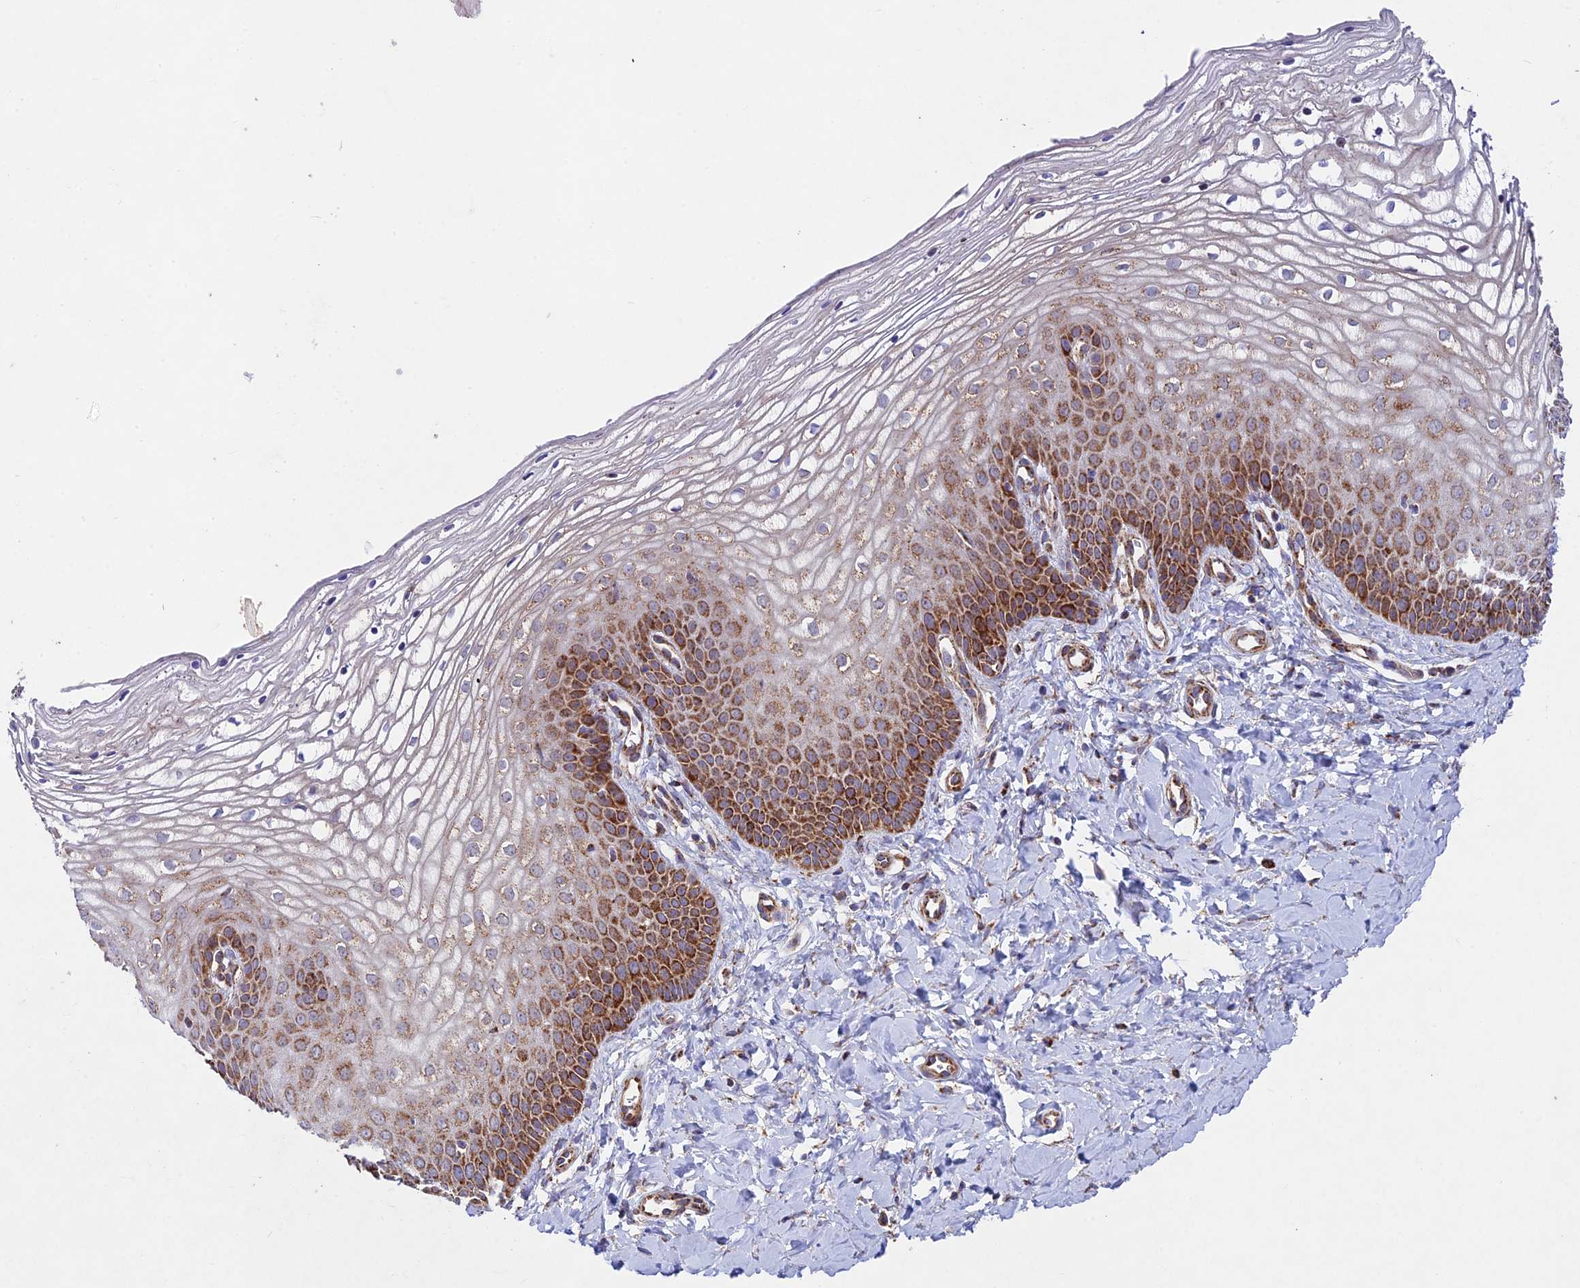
{"staining": {"intensity": "strong", "quantity": "25%-75%", "location": "cytoplasmic/membranous"}, "tissue": "vagina", "cell_type": "Squamous epithelial cells", "image_type": "normal", "snomed": [{"axis": "morphology", "description": "Normal tissue, NOS"}, {"axis": "topography", "description": "Vagina"}], "caption": "Immunohistochemical staining of normal human vagina reveals 25%-75% levels of strong cytoplasmic/membranous protein expression in about 25%-75% of squamous epithelial cells. (Brightfield microscopy of DAB IHC at high magnification).", "gene": "KHDC3L", "patient": {"sex": "female", "age": 68}}